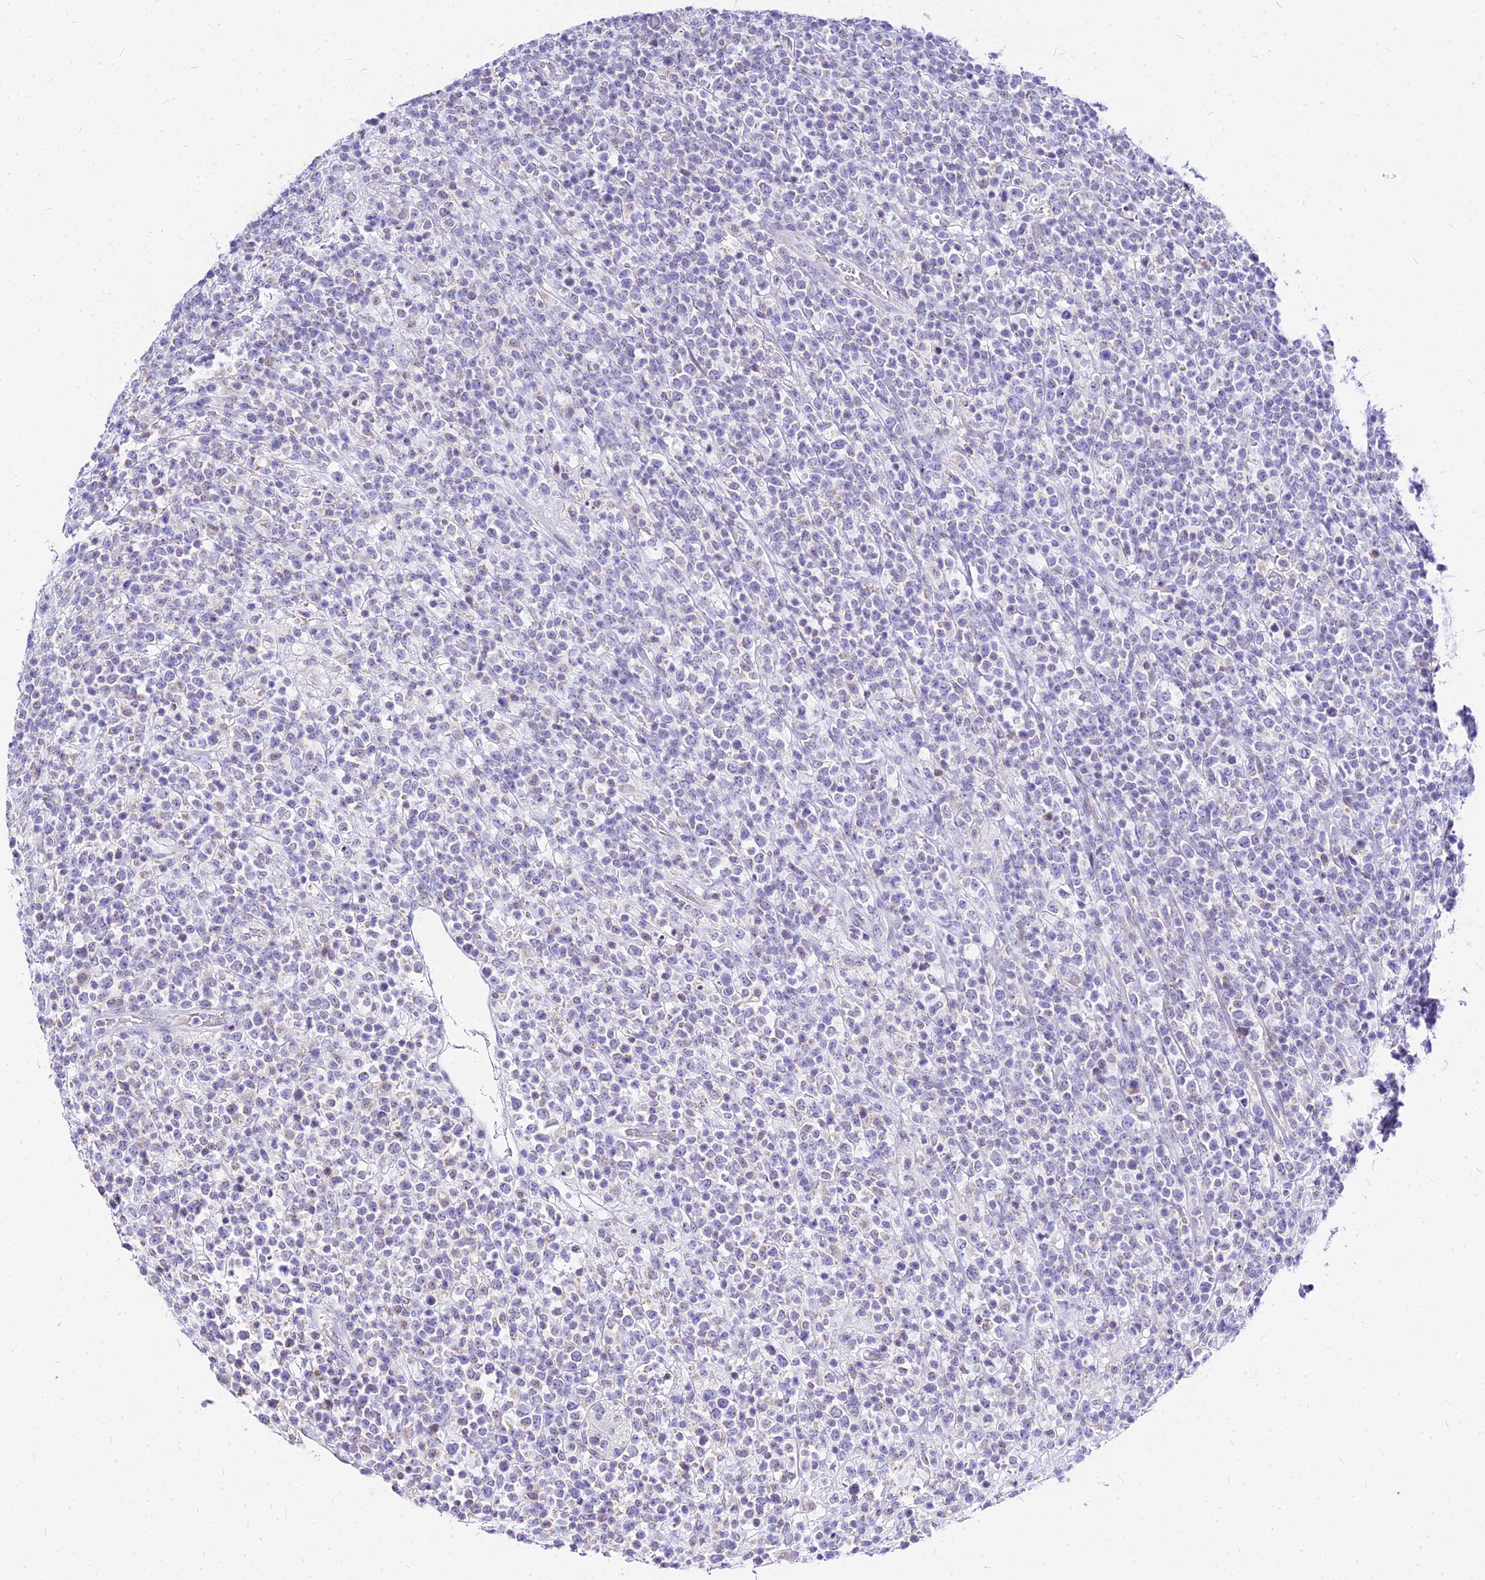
{"staining": {"intensity": "negative", "quantity": "none", "location": "none"}, "tissue": "lymphoma", "cell_type": "Tumor cells", "image_type": "cancer", "snomed": [{"axis": "morphology", "description": "Malignant lymphoma, non-Hodgkin's type, High grade"}, {"axis": "topography", "description": "Colon"}], "caption": "DAB immunohistochemical staining of human lymphoma reveals no significant expression in tumor cells. (Brightfield microscopy of DAB (3,3'-diaminobenzidine) immunohistochemistry at high magnification).", "gene": "CARD18", "patient": {"sex": "female", "age": 53}}